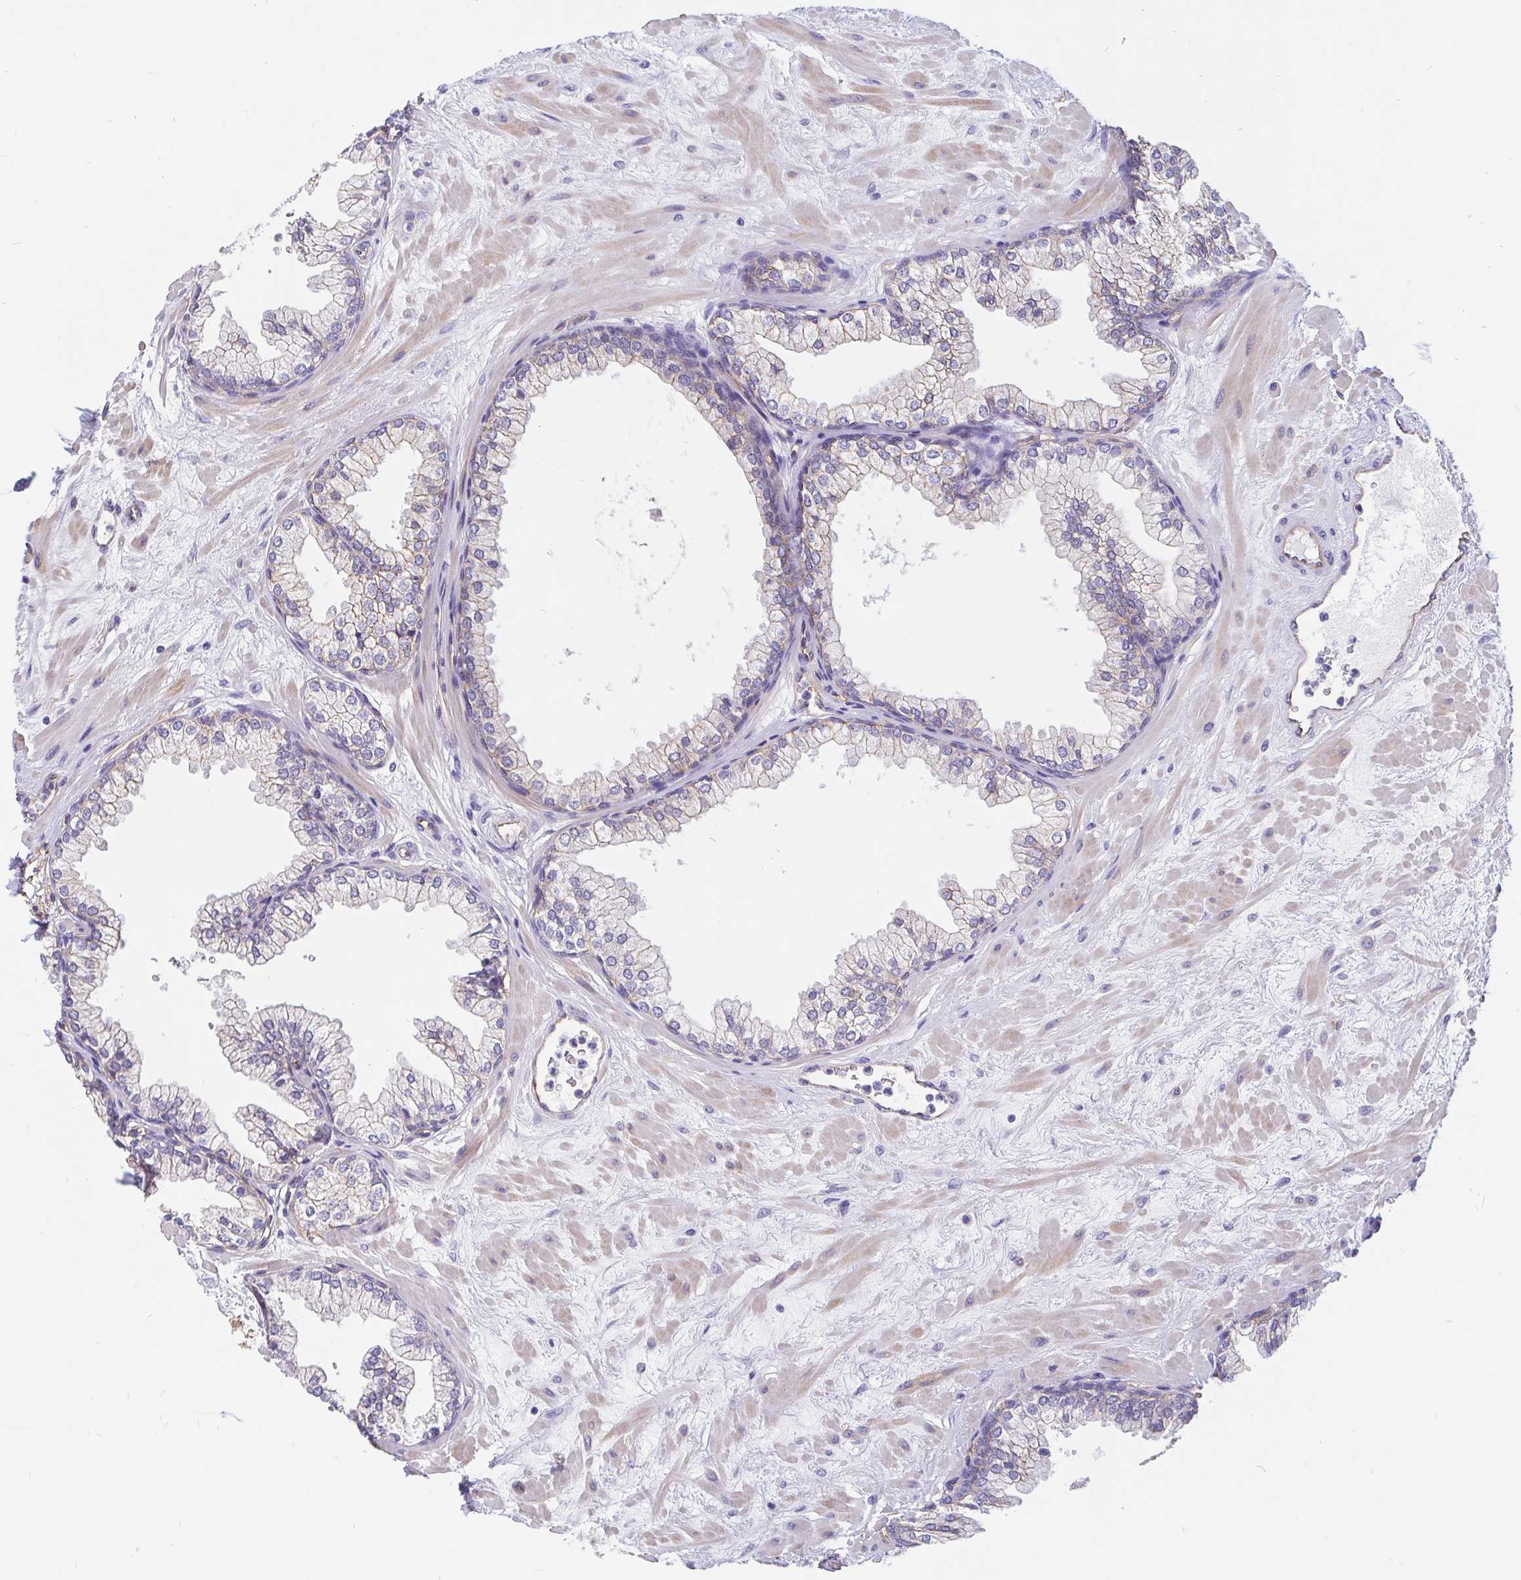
{"staining": {"intensity": "moderate", "quantity": "25%-75%", "location": "cytoplasmic/membranous"}, "tissue": "prostate", "cell_type": "Glandular cells", "image_type": "normal", "snomed": [{"axis": "morphology", "description": "Normal tissue, NOS"}, {"axis": "topography", "description": "Prostate"}, {"axis": "topography", "description": "Peripheral nerve tissue"}], "caption": "DAB immunohistochemical staining of unremarkable human prostate displays moderate cytoplasmic/membranous protein expression in about 25%-75% of glandular cells.", "gene": "LIMCH1", "patient": {"sex": "male", "age": 61}}